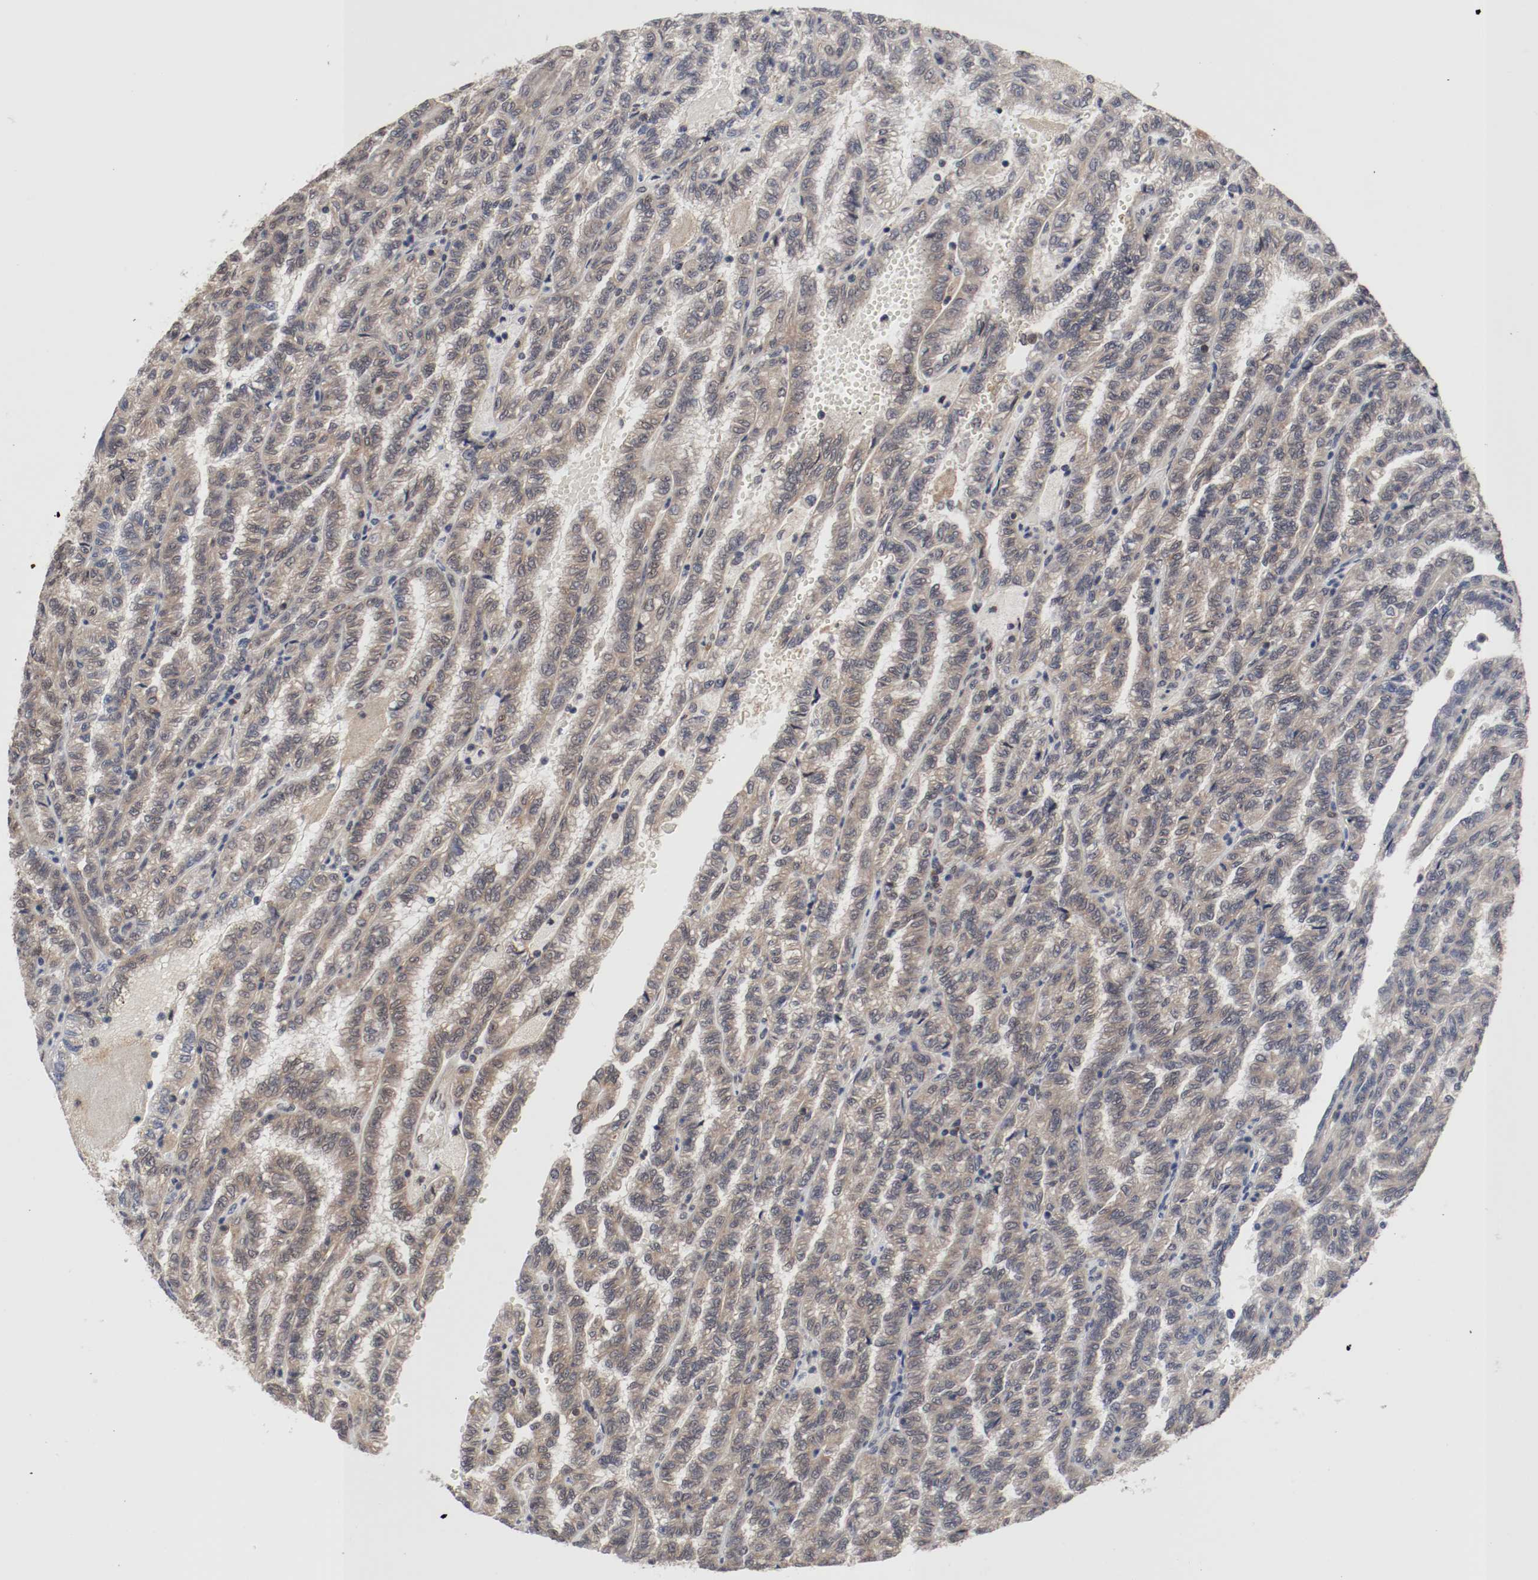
{"staining": {"intensity": "moderate", "quantity": ">75%", "location": "cytoplasmic/membranous,nuclear"}, "tissue": "renal cancer", "cell_type": "Tumor cells", "image_type": "cancer", "snomed": [{"axis": "morphology", "description": "Inflammation, NOS"}, {"axis": "morphology", "description": "Adenocarcinoma, NOS"}, {"axis": "topography", "description": "Kidney"}], "caption": "IHC image of neoplastic tissue: renal cancer (adenocarcinoma) stained using immunohistochemistry (IHC) reveals medium levels of moderate protein expression localized specifically in the cytoplasmic/membranous and nuclear of tumor cells, appearing as a cytoplasmic/membranous and nuclear brown color.", "gene": "AFG3L2", "patient": {"sex": "male", "age": 68}}